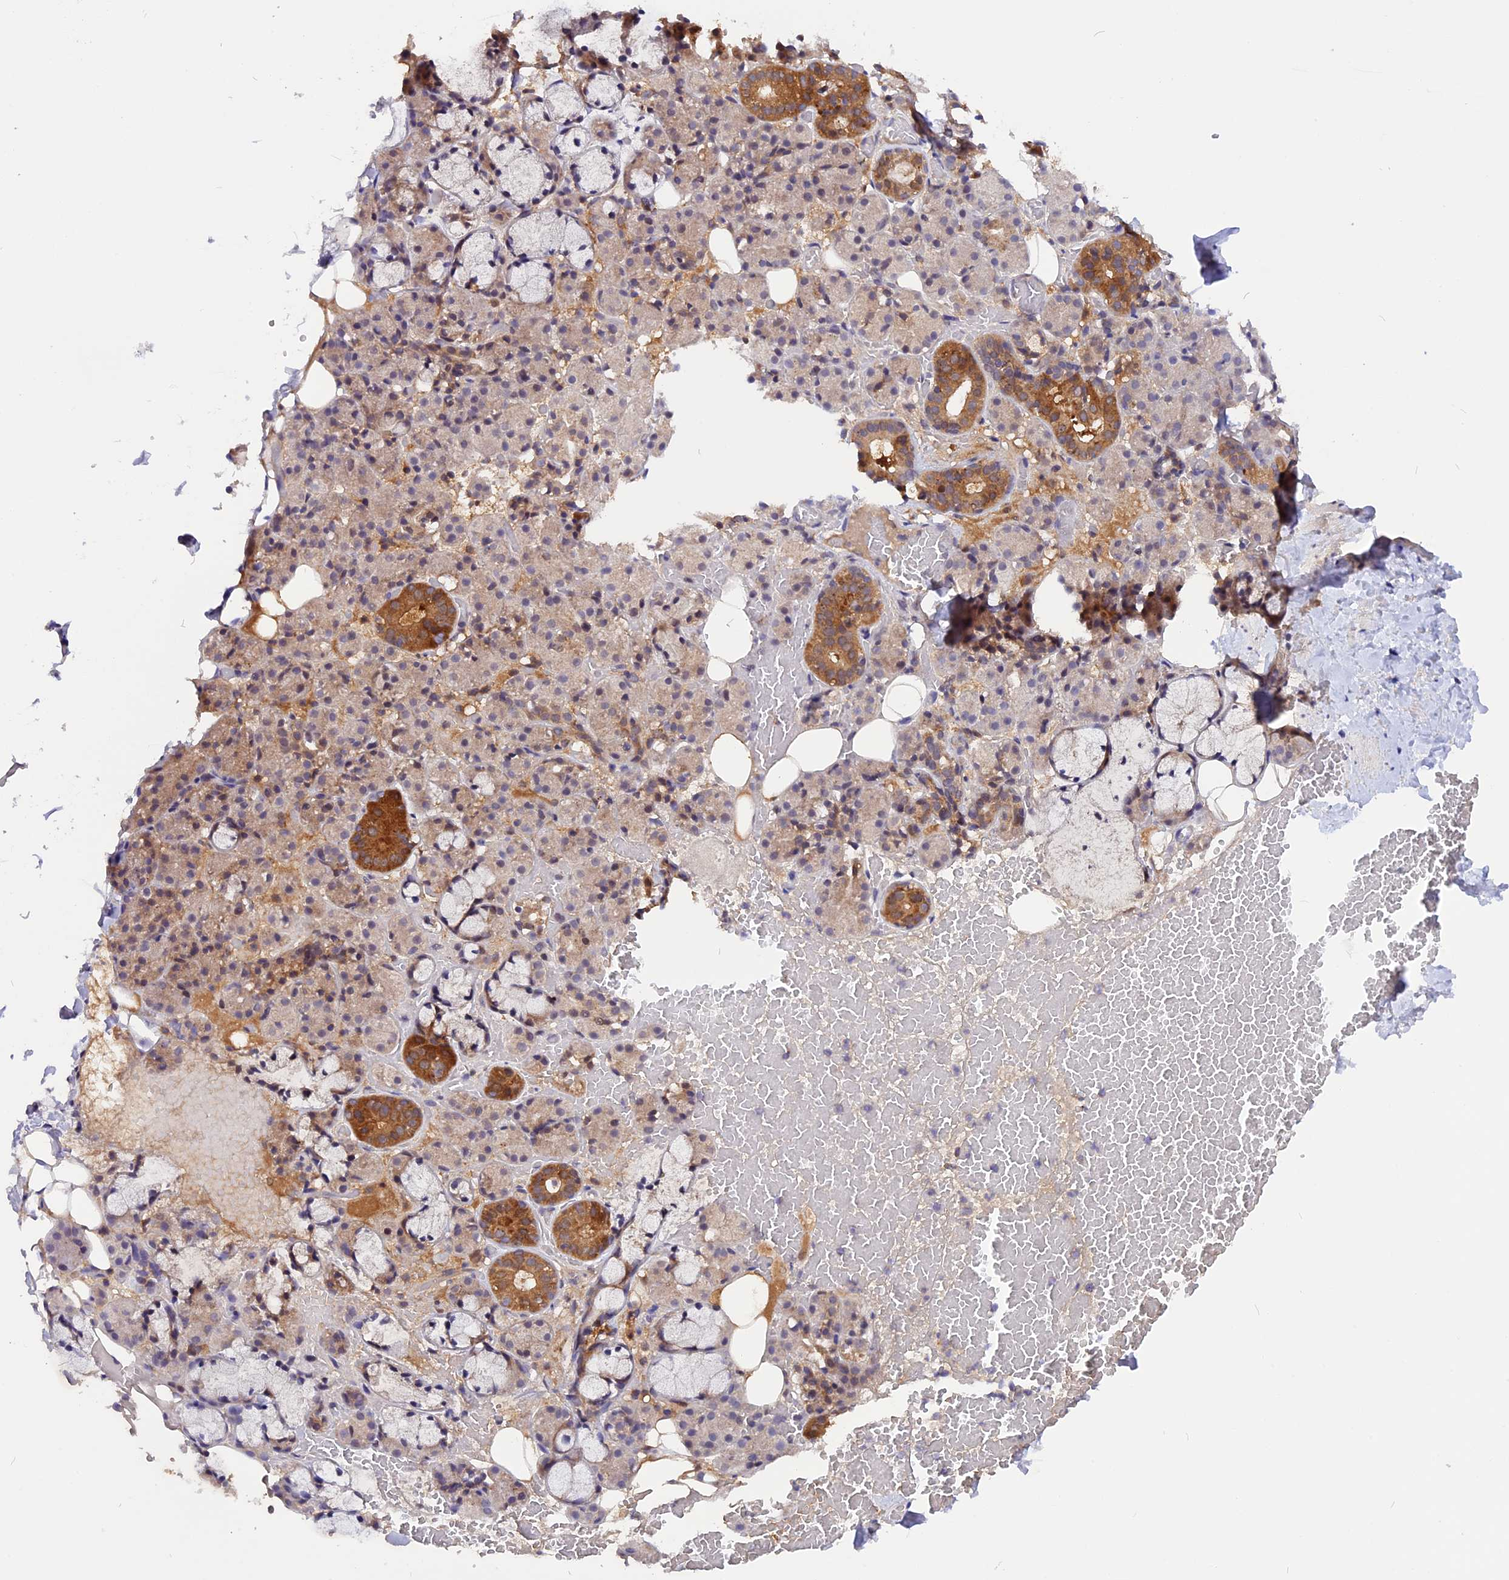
{"staining": {"intensity": "moderate", "quantity": "<25%", "location": "cytoplasmic/membranous"}, "tissue": "salivary gland", "cell_type": "Glandular cells", "image_type": "normal", "snomed": [{"axis": "morphology", "description": "Normal tissue, NOS"}, {"axis": "topography", "description": "Salivary gland"}], "caption": "Immunohistochemical staining of normal human salivary gland reveals moderate cytoplasmic/membranous protein expression in about <25% of glandular cells. (DAB (3,3'-diaminobenzidine) IHC with brightfield microscopy, high magnification).", "gene": "MARK4", "patient": {"sex": "male", "age": 63}}